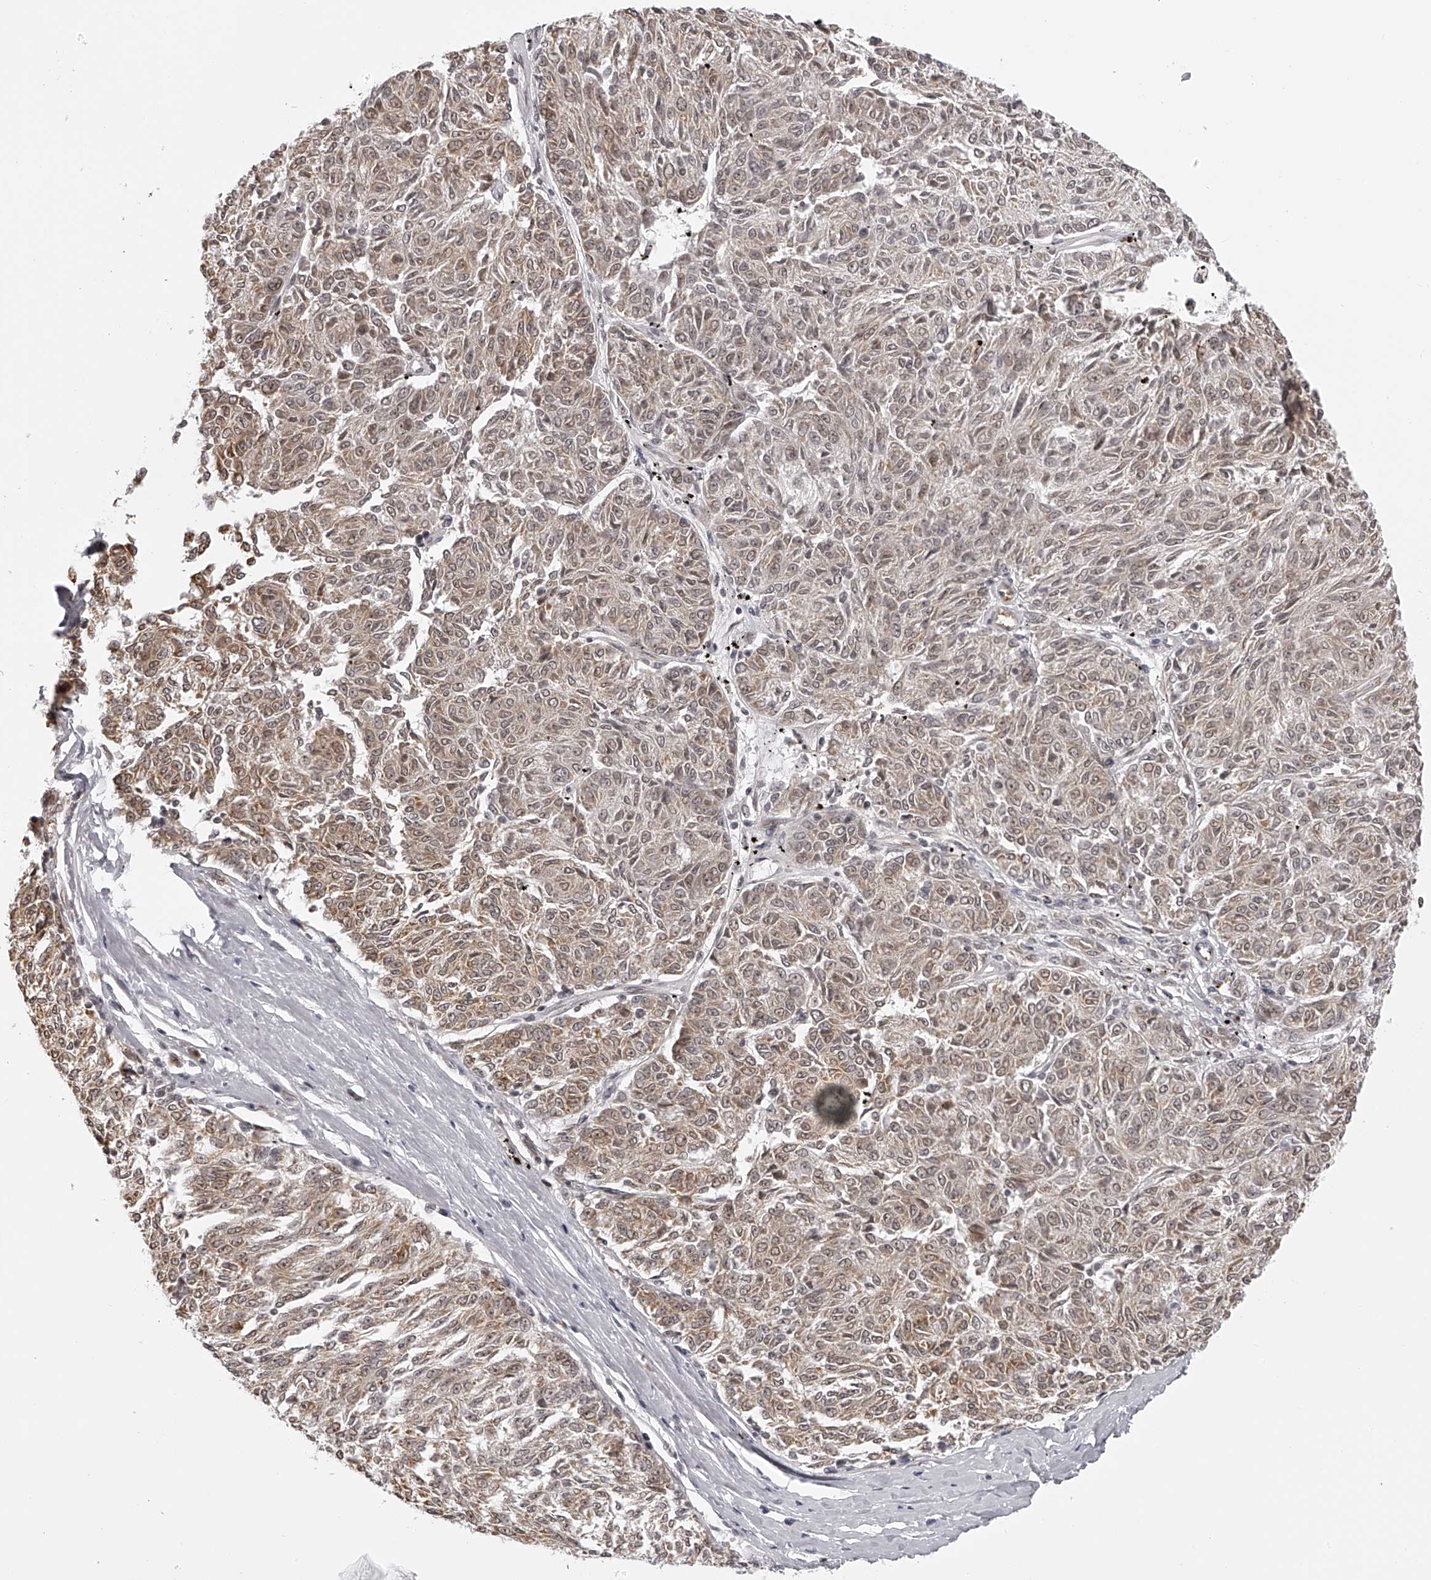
{"staining": {"intensity": "weak", "quantity": ">75%", "location": "nuclear"}, "tissue": "melanoma", "cell_type": "Tumor cells", "image_type": "cancer", "snomed": [{"axis": "morphology", "description": "Malignant melanoma, NOS"}, {"axis": "topography", "description": "Skin"}], "caption": "Protein expression analysis of human melanoma reveals weak nuclear expression in approximately >75% of tumor cells. (Brightfield microscopy of DAB IHC at high magnification).", "gene": "ODF2L", "patient": {"sex": "female", "age": 72}}